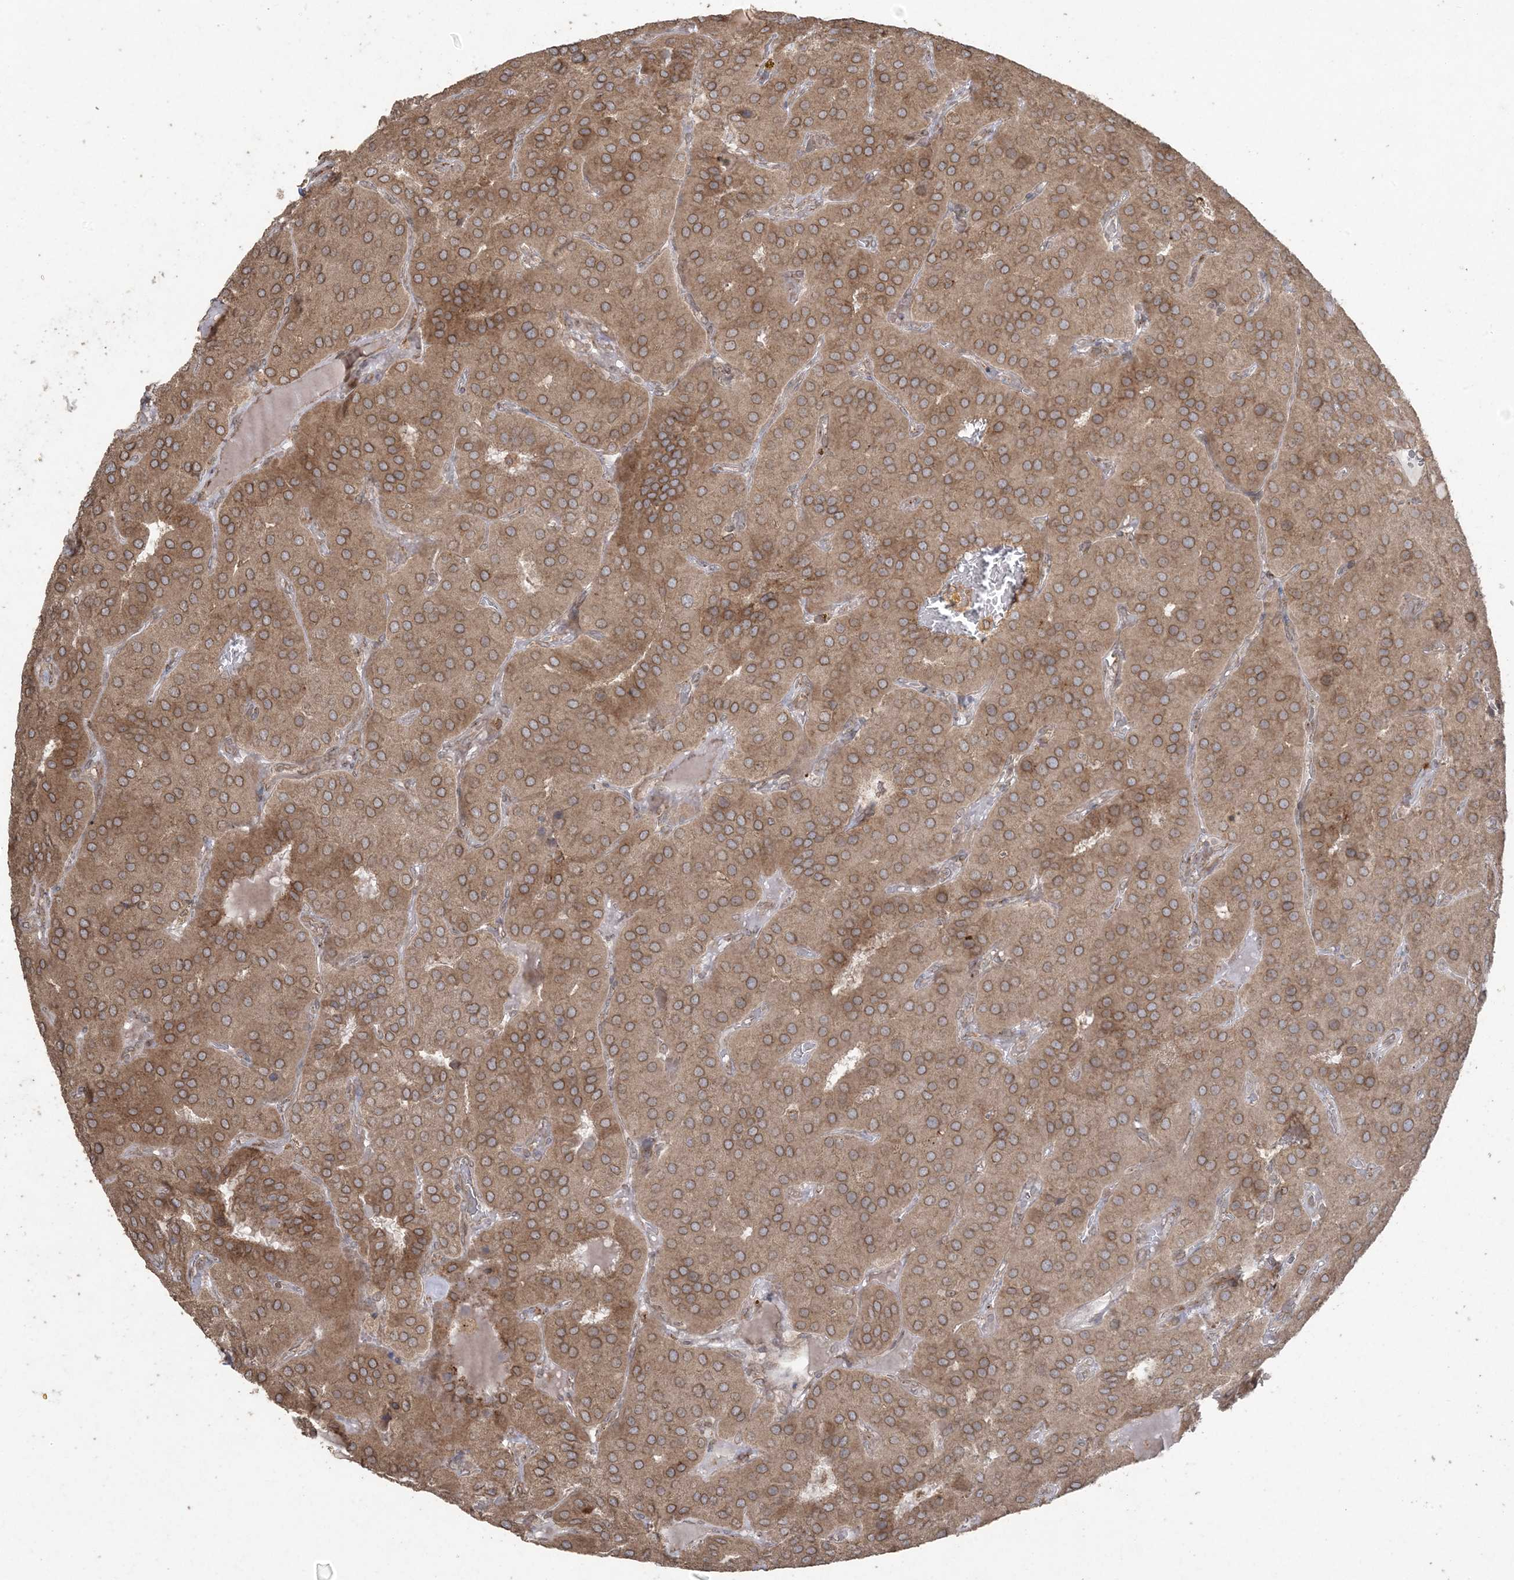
{"staining": {"intensity": "moderate", "quantity": ">75%", "location": "cytoplasmic/membranous"}, "tissue": "parathyroid gland", "cell_type": "Glandular cells", "image_type": "normal", "snomed": [{"axis": "morphology", "description": "Normal tissue, NOS"}, {"axis": "morphology", "description": "Adenoma, NOS"}, {"axis": "topography", "description": "Parathyroid gland"}], "caption": "This histopathology image displays IHC staining of benign human parathyroid gland, with medium moderate cytoplasmic/membranous positivity in about >75% of glandular cells.", "gene": "DDX19B", "patient": {"sex": "female", "age": 86}}